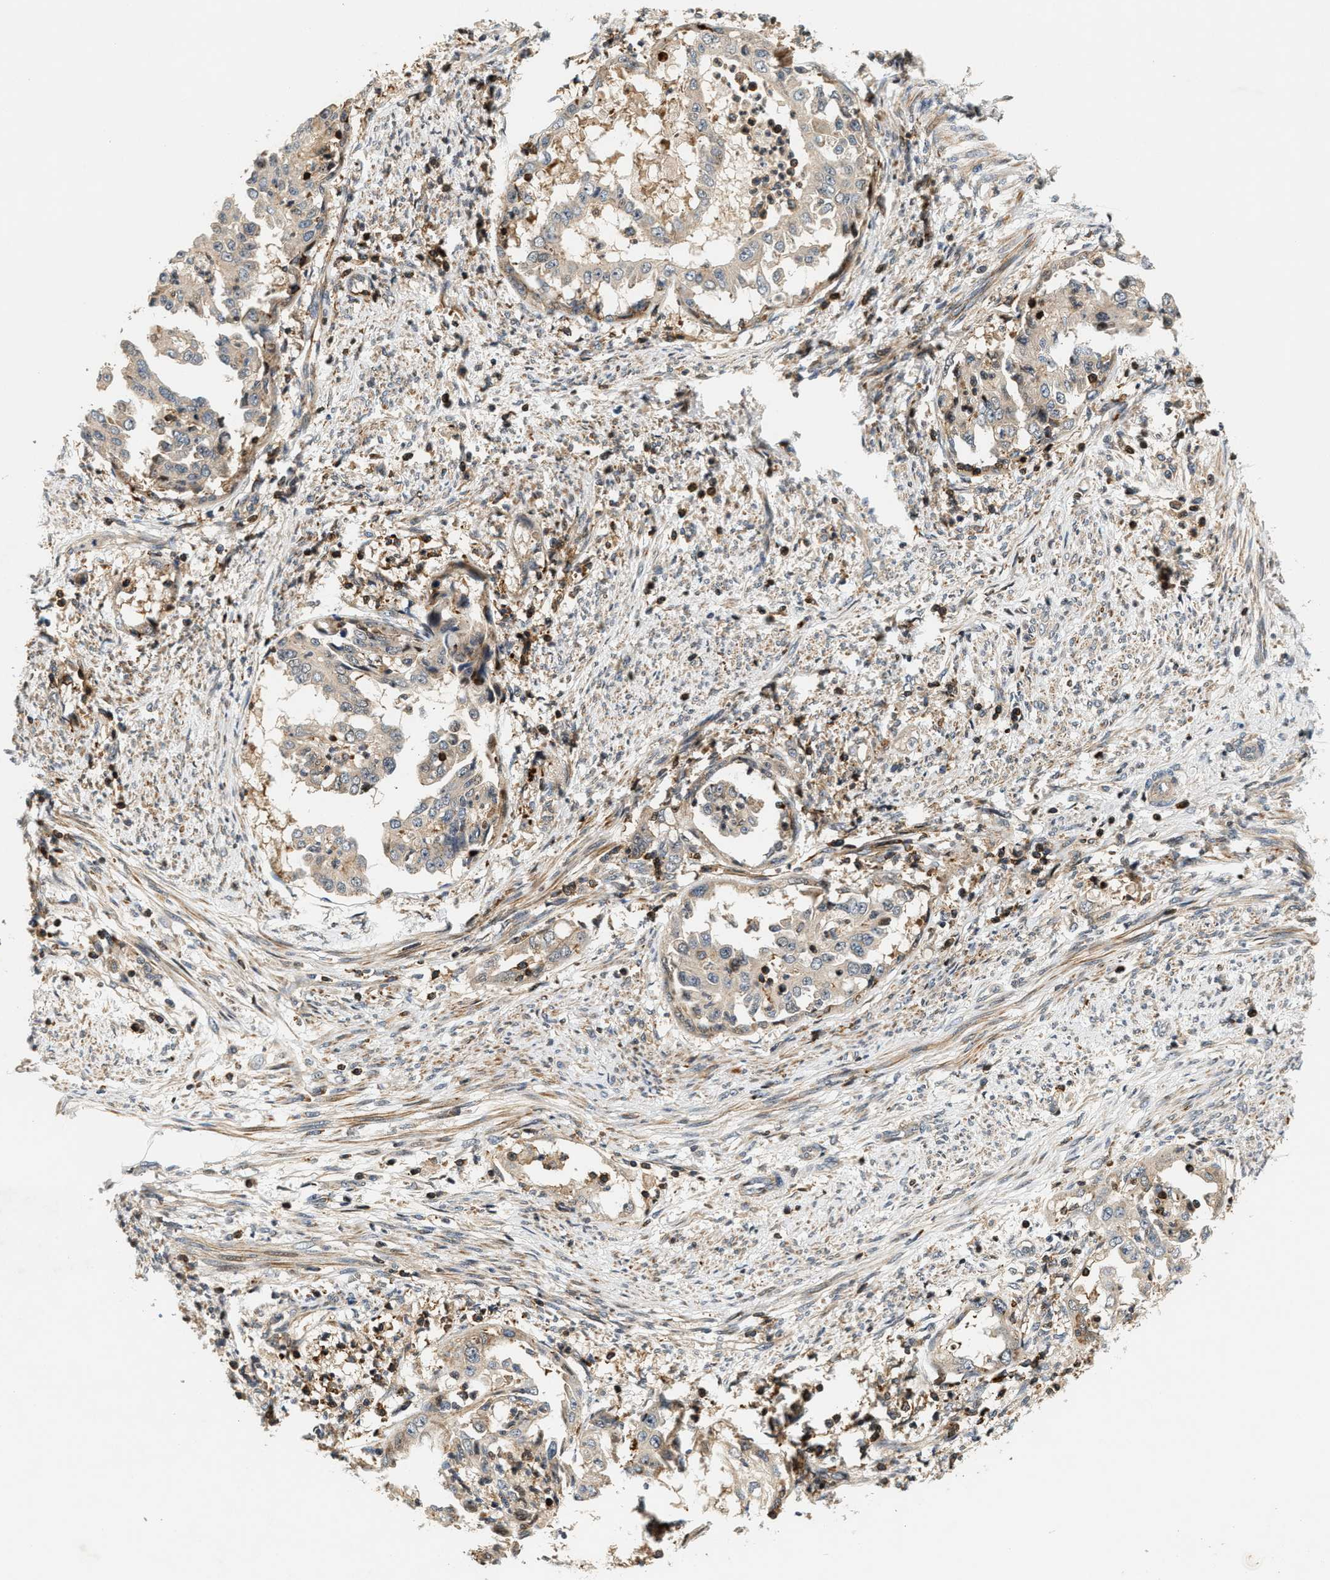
{"staining": {"intensity": "weak", "quantity": ">75%", "location": "cytoplasmic/membranous"}, "tissue": "endometrial cancer", "cell_type": "Tumor cells", "image_type": "cancer", "snomed": [{"axis": "morphology", "description": "Adenocarcinoma, NOS"}, {"axis": "topography", "description": "Endometrium"}], "caption": "The histopathology image exhibits immunohistochemical staining of adenocarcinoma (endometrial). There is weak cytoplasmic/membranous positivity is seen in approximately >75% of tumor cells.", "gene": "SAMD9", "patient": {"sex": "female", "age": 85}}